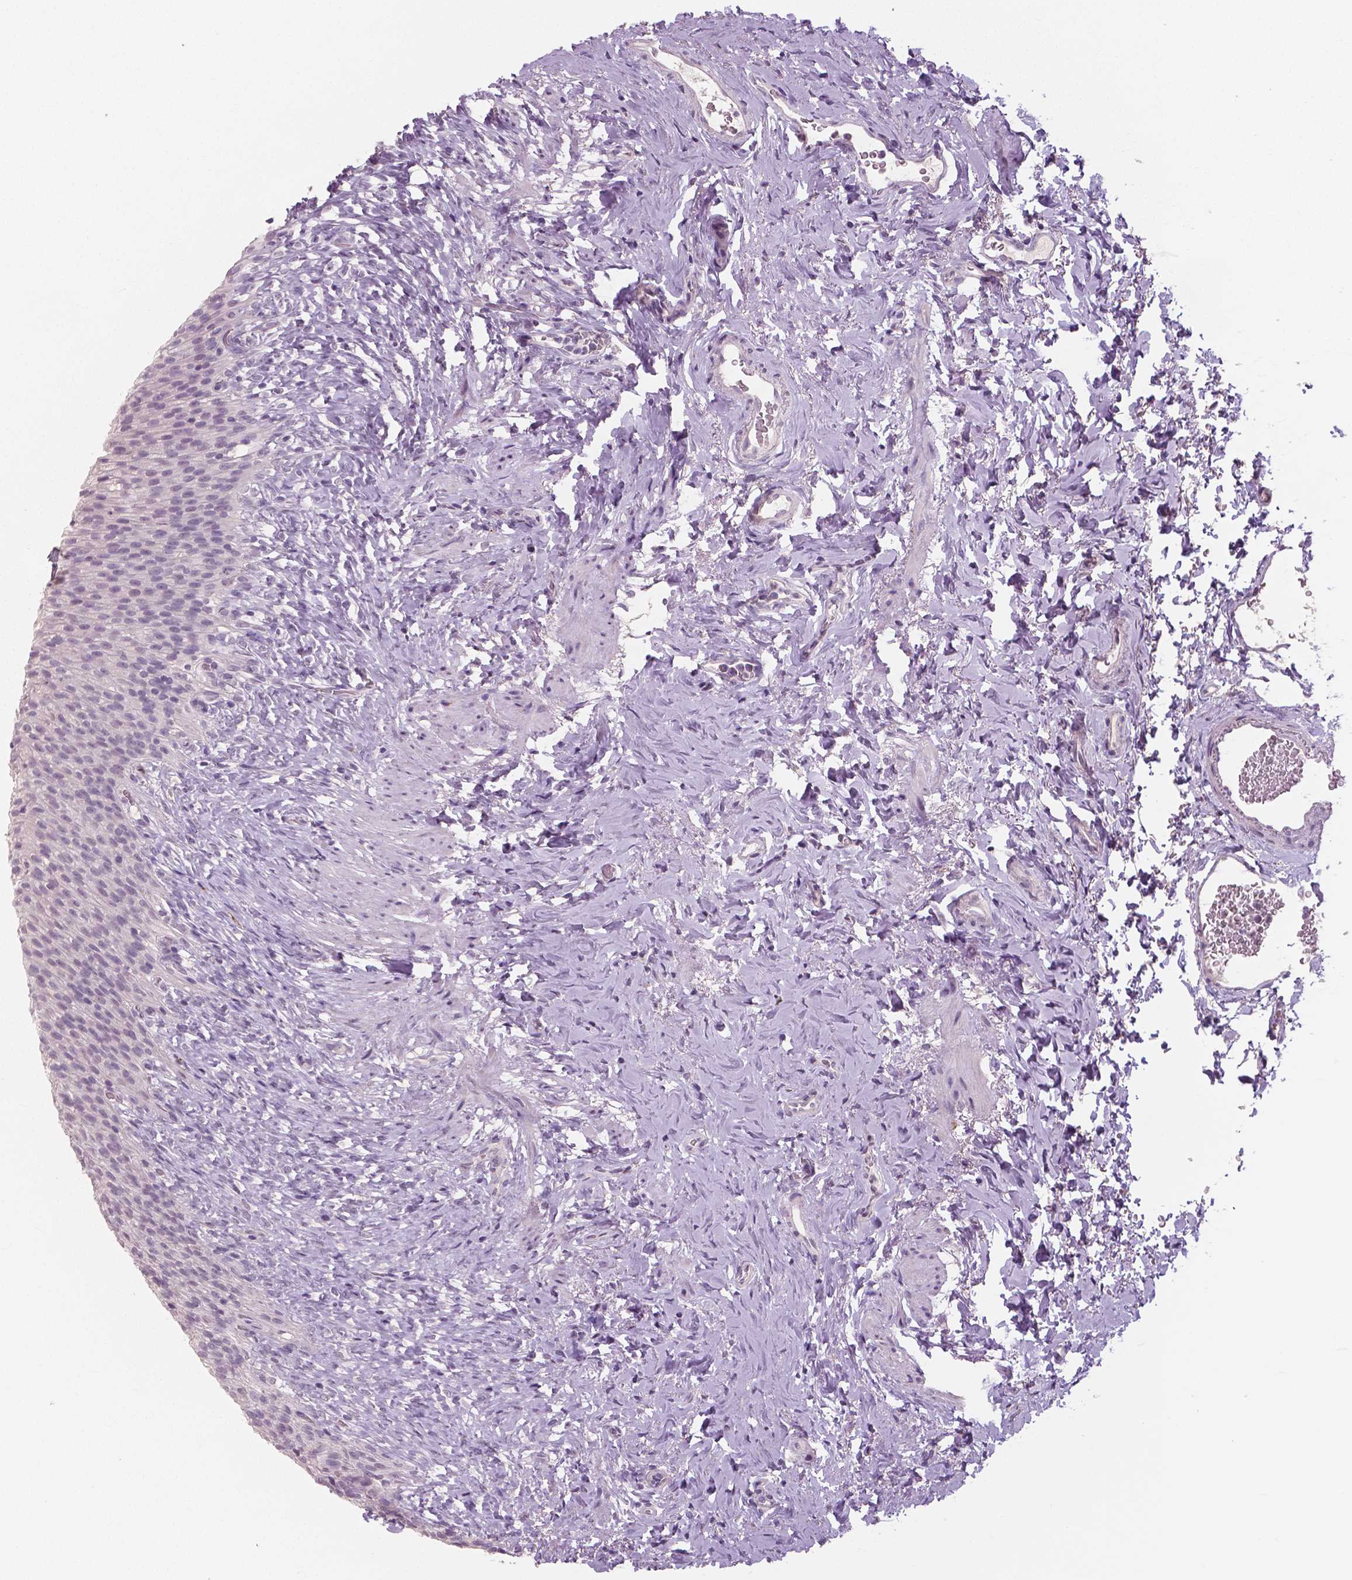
{"staining": {"intensity": "negative", "quantity": "none", "location": "none"}, "tissue": "urinary bladder", "cell_type": "Urothelial cells", "image_type": "normal", "snomed": [{"axis": "morphology", "description": "Normal tissue, NOS"}, {"axis": "topography", "description": "Urinary bladder"}, {"axis": "topography", "description": "Prostate"}], "caption": "A micrograph of urinary bladder stained for a protein reveals no brown staining in urothelial cells. The staining is performed using DAB brown chromogen with nuclei counter-stained in using hematoxylin.", "gene": "NECAB1", "patient": {"sex": "male", "age": 76}}